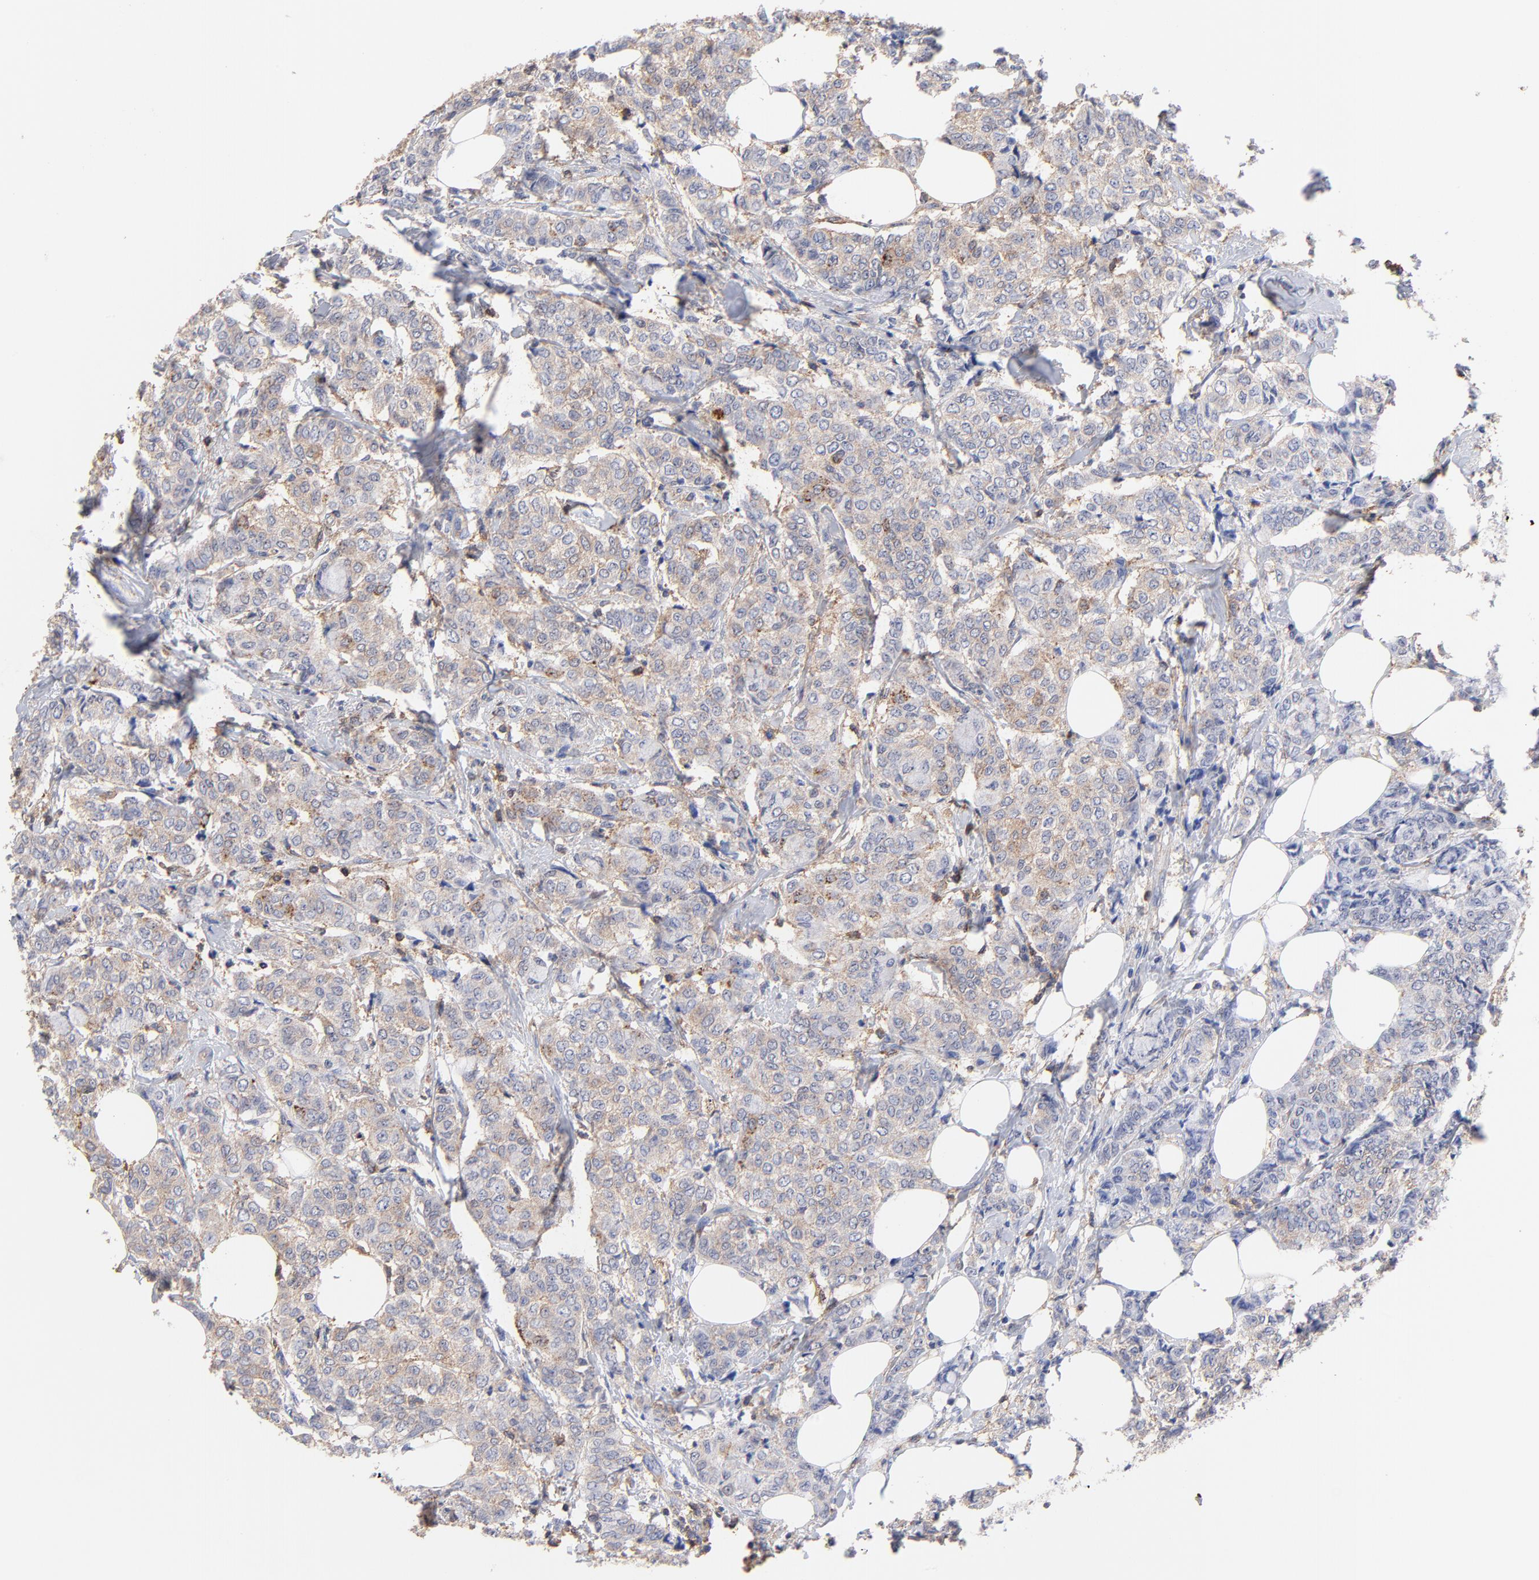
{"staining": {"intensity": "moderate", "quantity": "25%-75%", "location": "cytoplasmic/membranous"}, "tissue": "breast cancer", "cell_type": "Tumor cells", "image_type": "cancer", "snomed": [{"axis": "morphology", "description": "Lobular carcinoma"}, {"axis": "topography", "description": "Breast"}], "caption": "Immunohistochemistry histopathology image of breast cancer stained for a protein (brown), which reveals medium levels of moderate cytoplasmic/membranous positivity in about 25%-75% of tumor cells.", "gene": "ASL", "patient": {"sex": "female", "age": 60}}